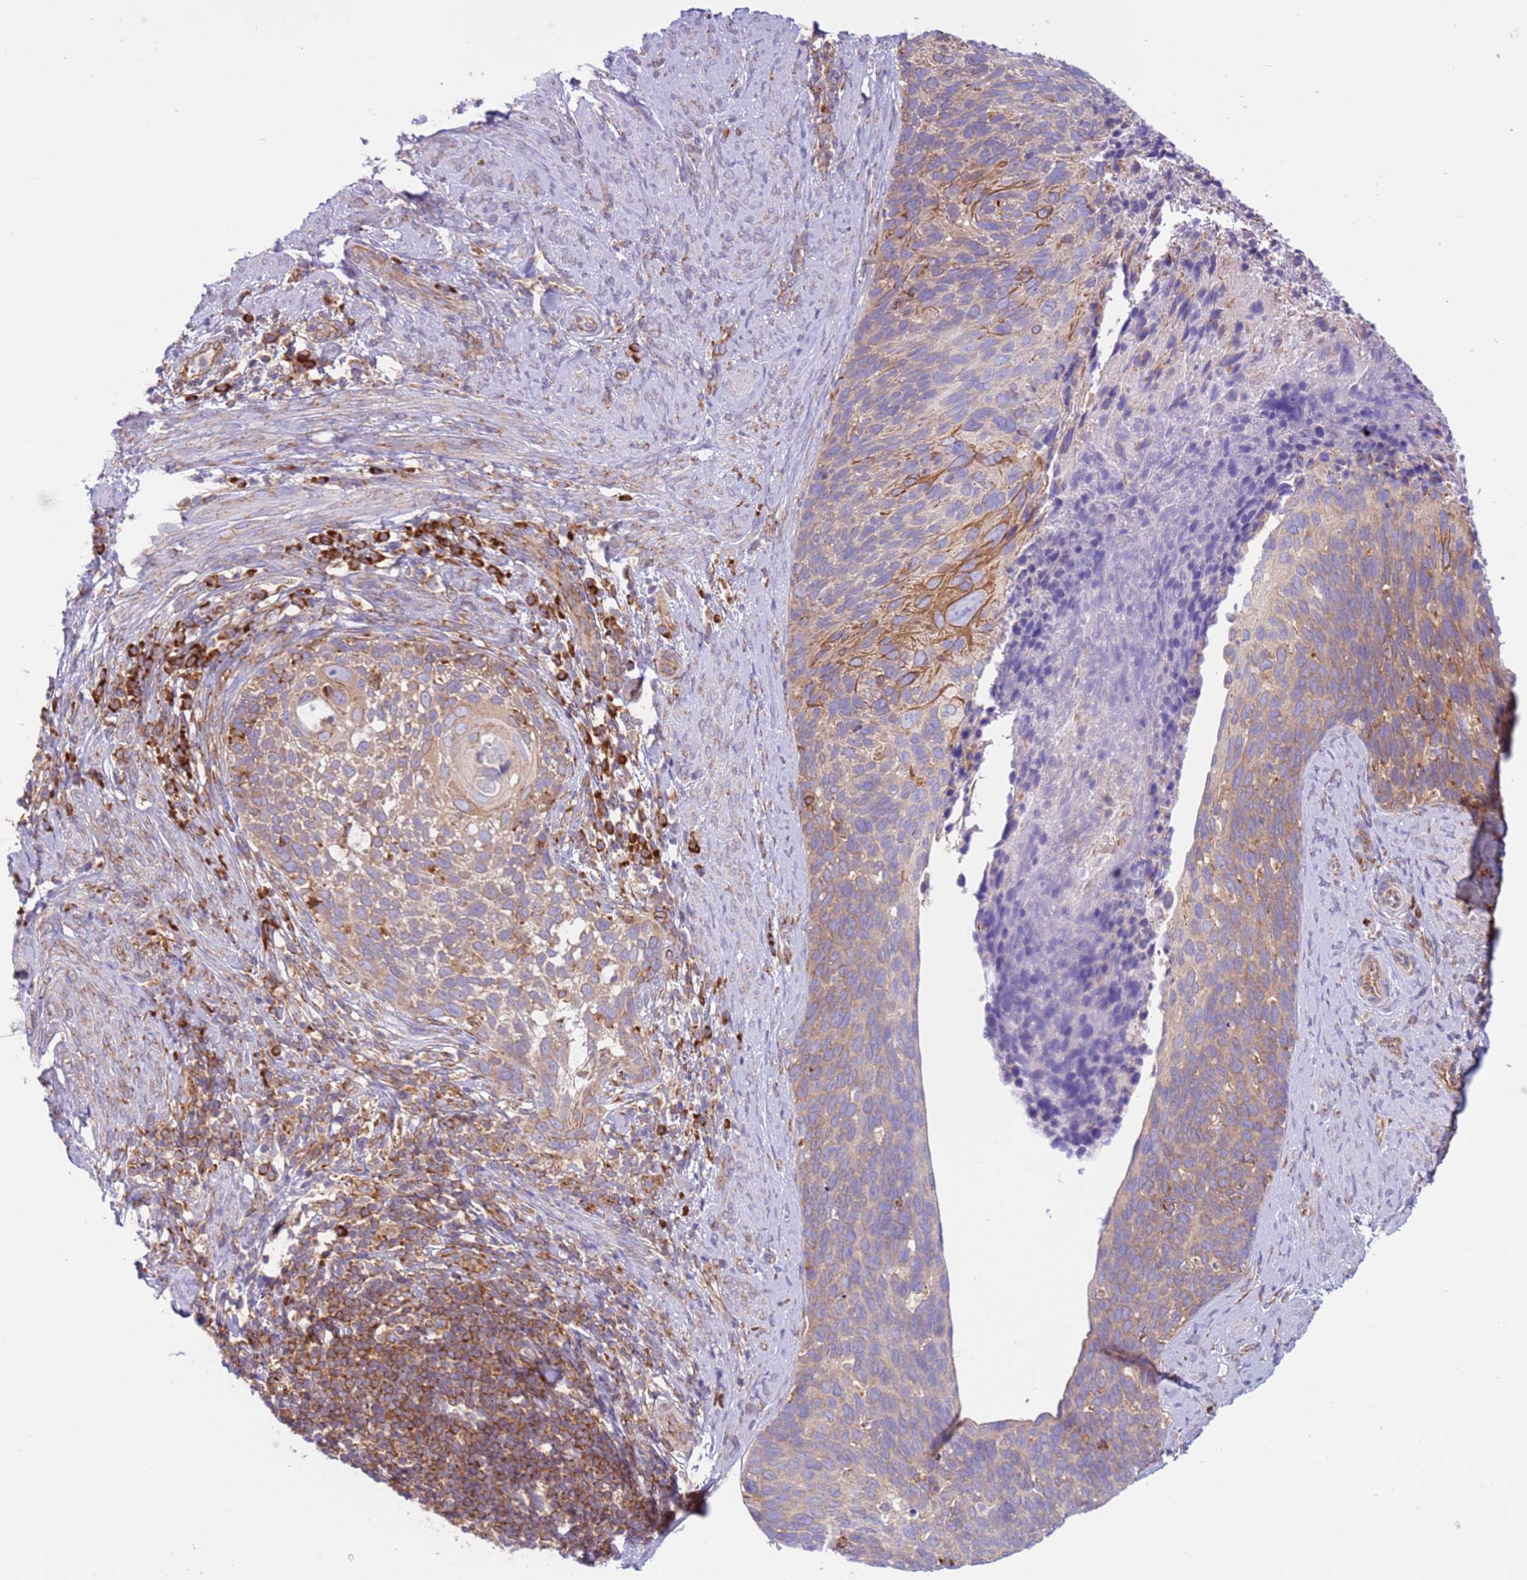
{"staining": {"intensity": "weak", "quantity": ">75%", "location": "cytoplasmic/membranous"}, "tissue": "cervical cancer", "cell_type": "Tumor cells", "image_type": "cancer", "snomed": [{"axis": "morphology", "description": "Squamous cell carcinoma, NOS"}, {"axis": "topography", "description": "Cervix"}], "caption": "IHC histopathology image of cervical cancer (squamous cell carcinoma) stained for a protein (brown), which shows low levels of weak cytoplasmic/membranous staining in about >75% of tumor cells.", "gene": "VARS1", "patient": {"sex": "female", "age": 80}}